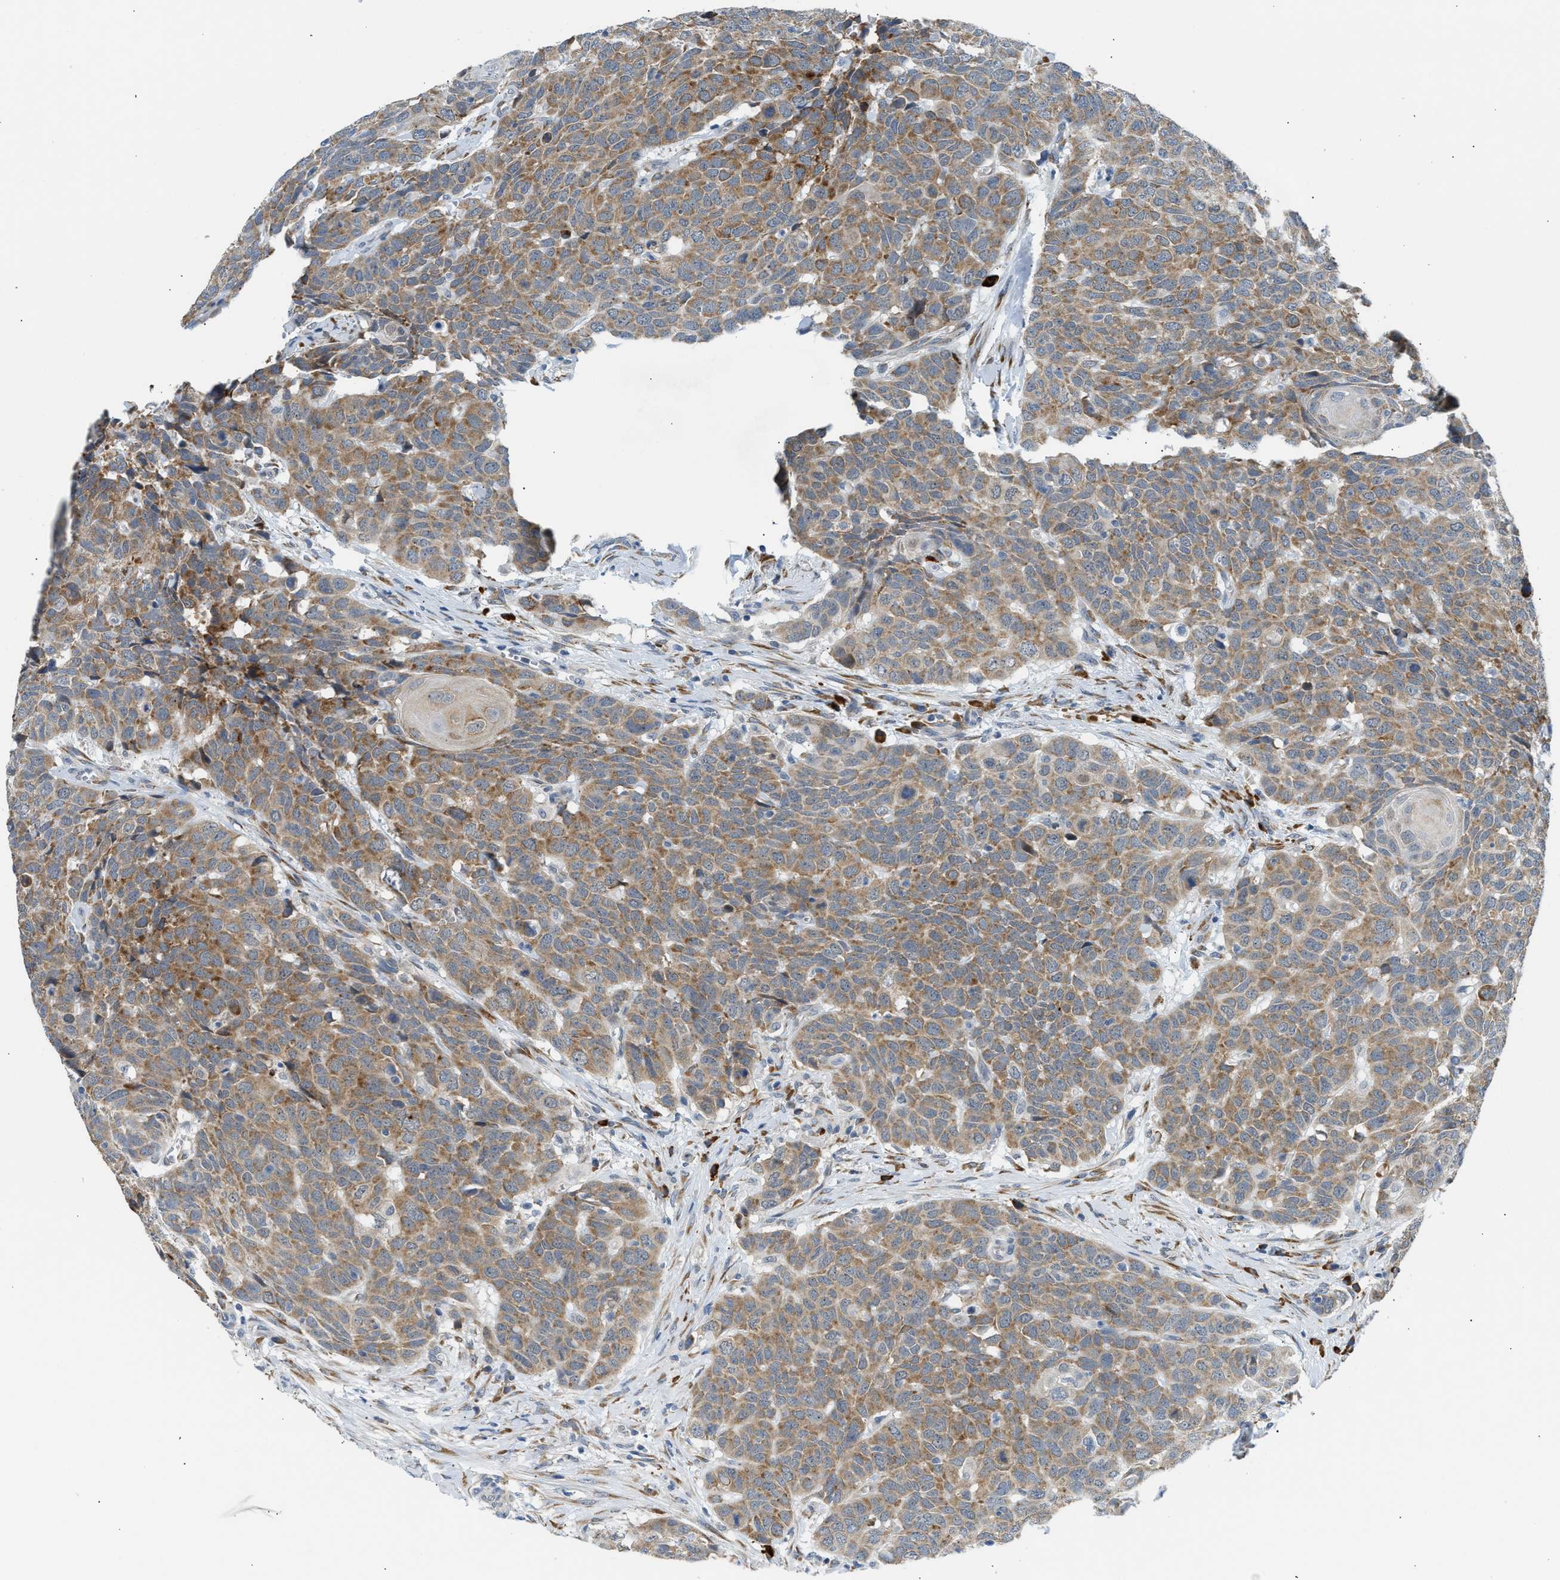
{"staining": {"intensity": "moderate", "quantity": ">75%", "location": "cytoplasmic/membranous"}, "tissue": "head and neck cancer", "cell_type": "Tumor cells", "image_type": "cancer", "snomed": [{"axis": "morphology", "description": "Squamous cell carcinoma, NOS"}, {"axis": "topography", "description": "Head-Neck"}], "caption": "Head and neck cancer (squamous cell carcinoma) was stained to show a protein in brown. There is medium levels of moderate cytoplasmic/membranous expression in approximately >75% of tumor cells. The staining was performed using DAB, with brown indicating positive protein expression. Nuclei are stained blue with hematoxylin.", "gene": "KCNC2", "patient": {"sex": "male", "age": 66}}